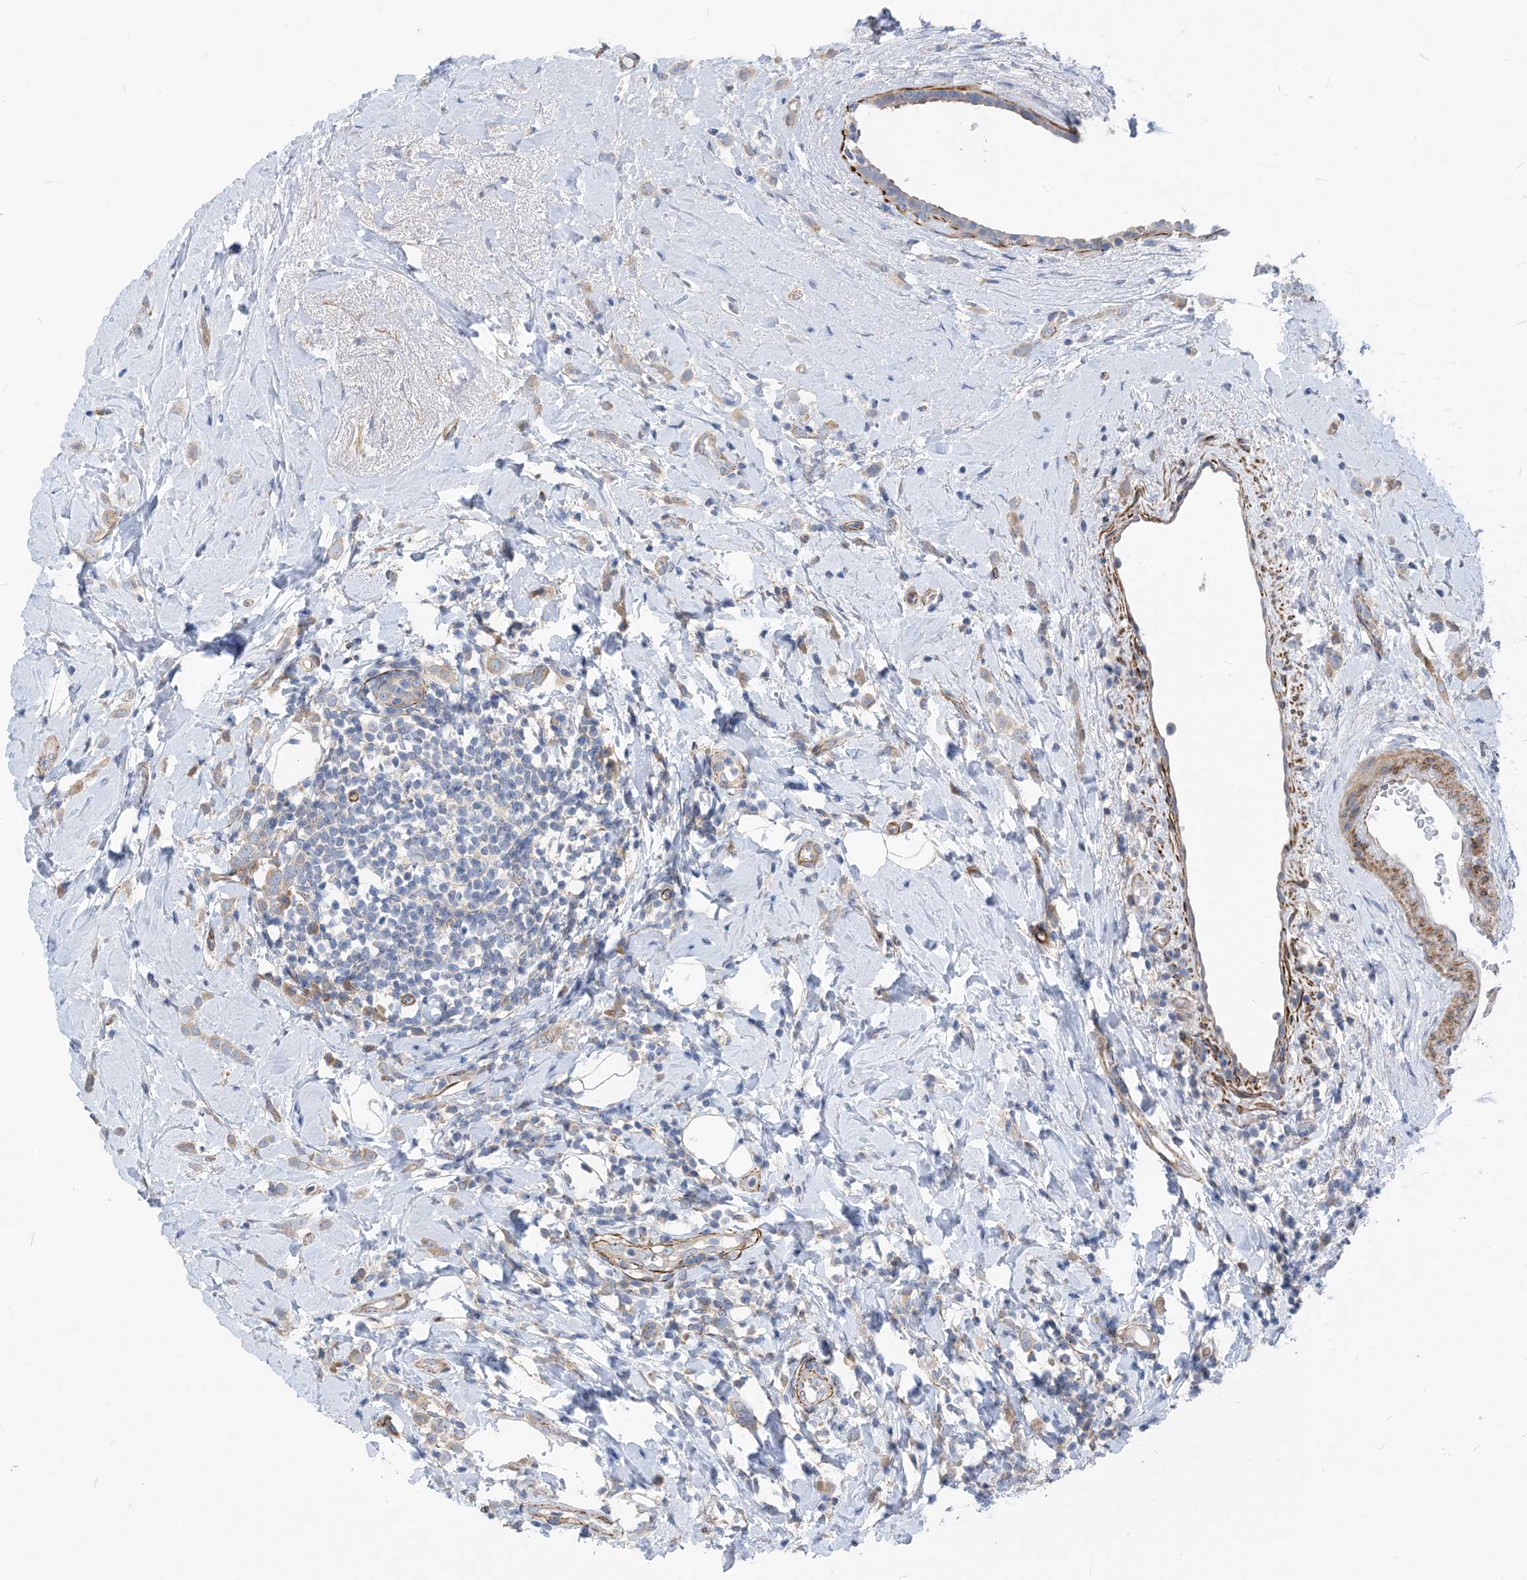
{"staining": {"intensity": "moderate", "quantity": ">75%", "location": "cytoplasmic/membranous"}, "tissue": "breast cancer", "cell_type": "Tumor cells", "image_type": "cancer", "snomed": [{"axis": "morphology", "description": "Lobular carcinoma"}, {"axis": "topography", "description": "Breast"}], "caption": "Breast lobular carcinoma stained for a protein (brown) reveals moderate cytoplasmic/membranous positive positivity in approximately >75% of tumor cells.", "gene": "PLEKHA3", "patient": {"sex": "female", "age": 47}}